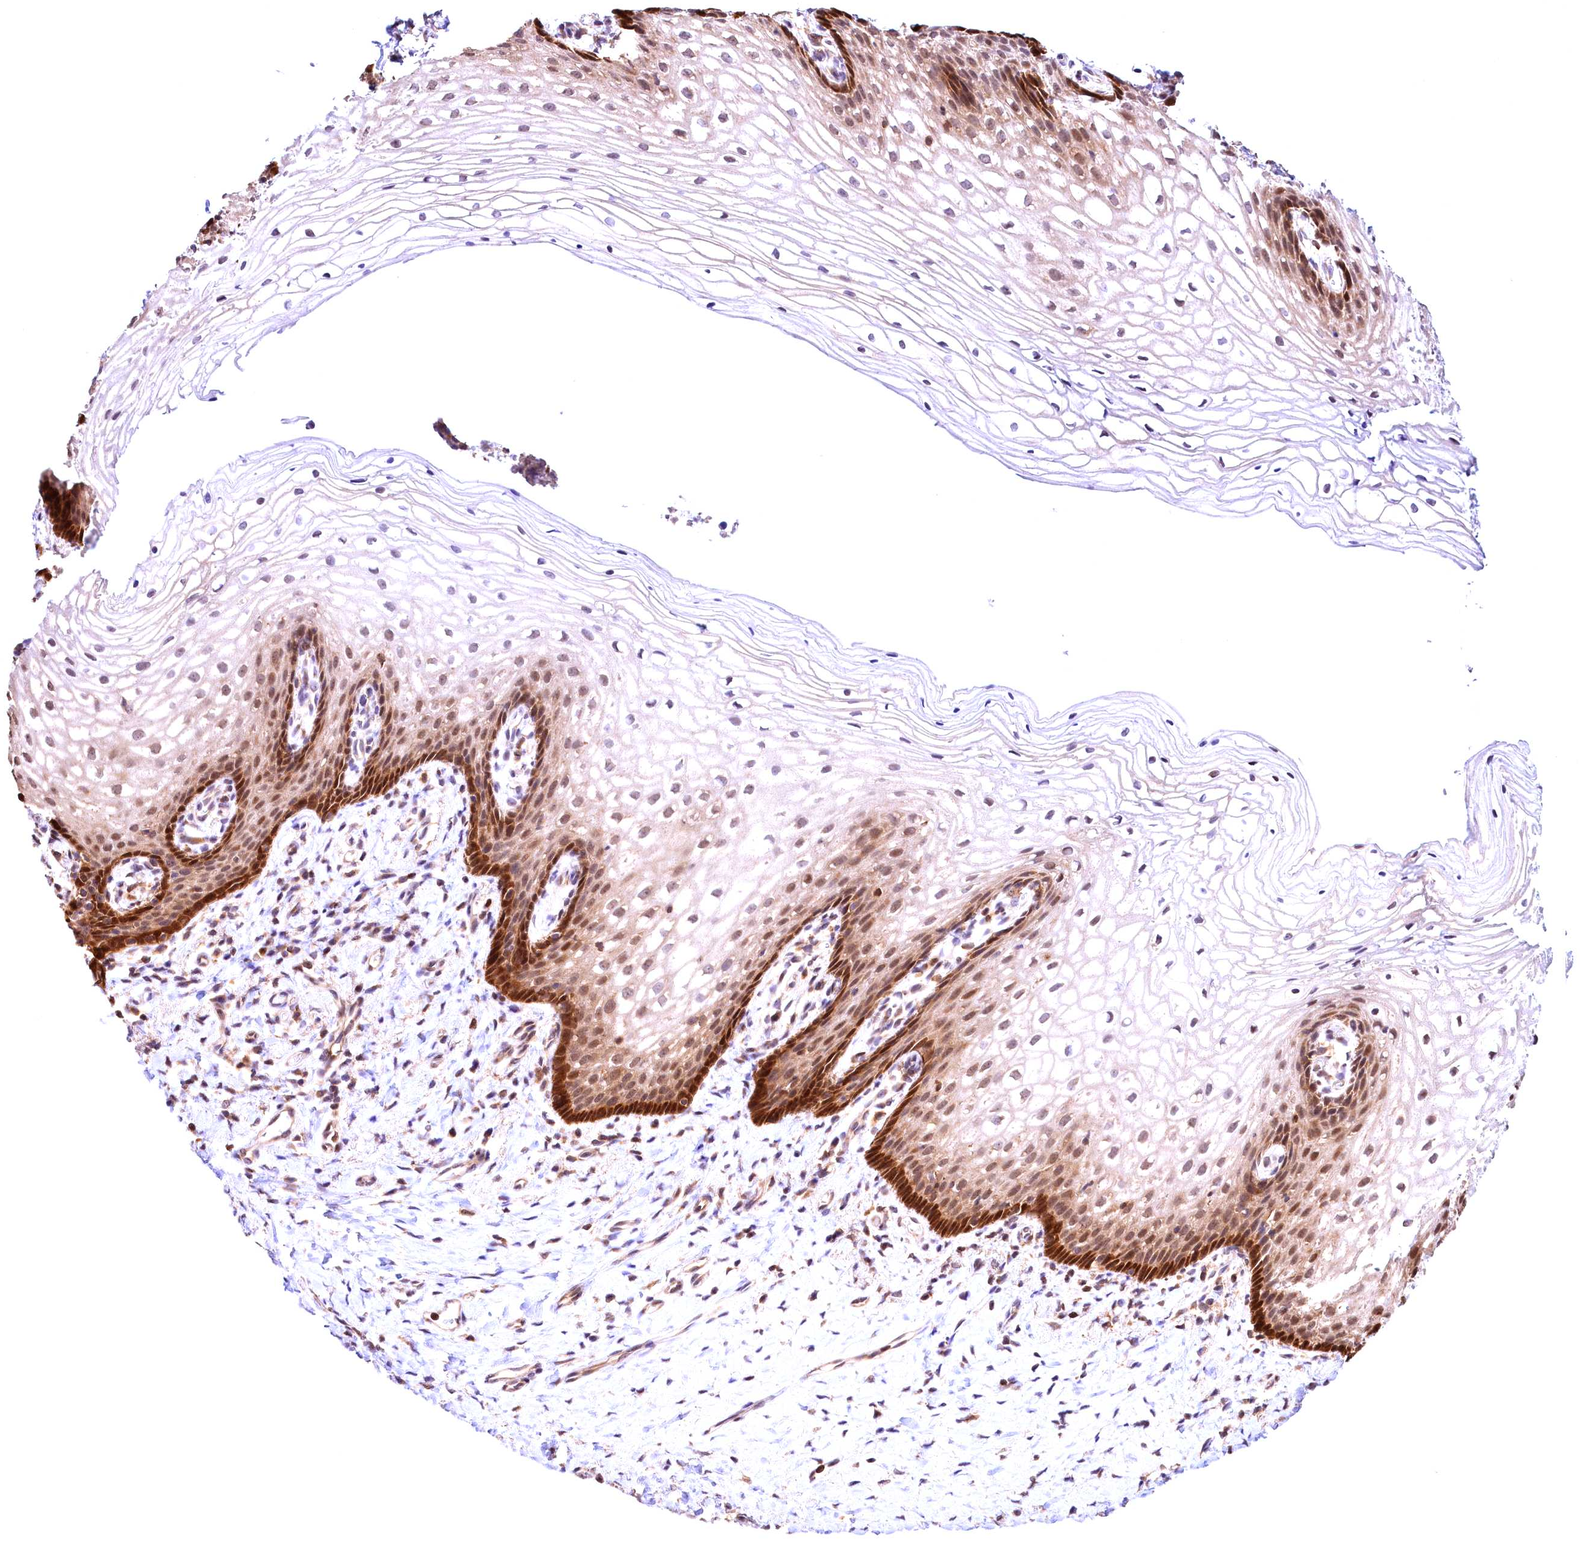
{"staining": {"intensity": "moderate", "quantity": "25%-75%", "location": "cytoplasmic/membranous,nuclear"}, "tissue": "vagina", "cell_type": "Squamous epithelial cells", "image_type": "normal", "snomed": [{"axis": "morphology", "description": "Normal tissue, NOS"}, {"axis": "topography", "description": "Vagina"}], "caption": "IHC image of normal vagina stained for a protein (brown), which shows medium levels of moderate cytoplasmic/membranous,nuclear expression in about 25%-75% of squamous epithelial cells.", "gene": "CHORDC1", "patient": {"sex": "female", "age": 60}}